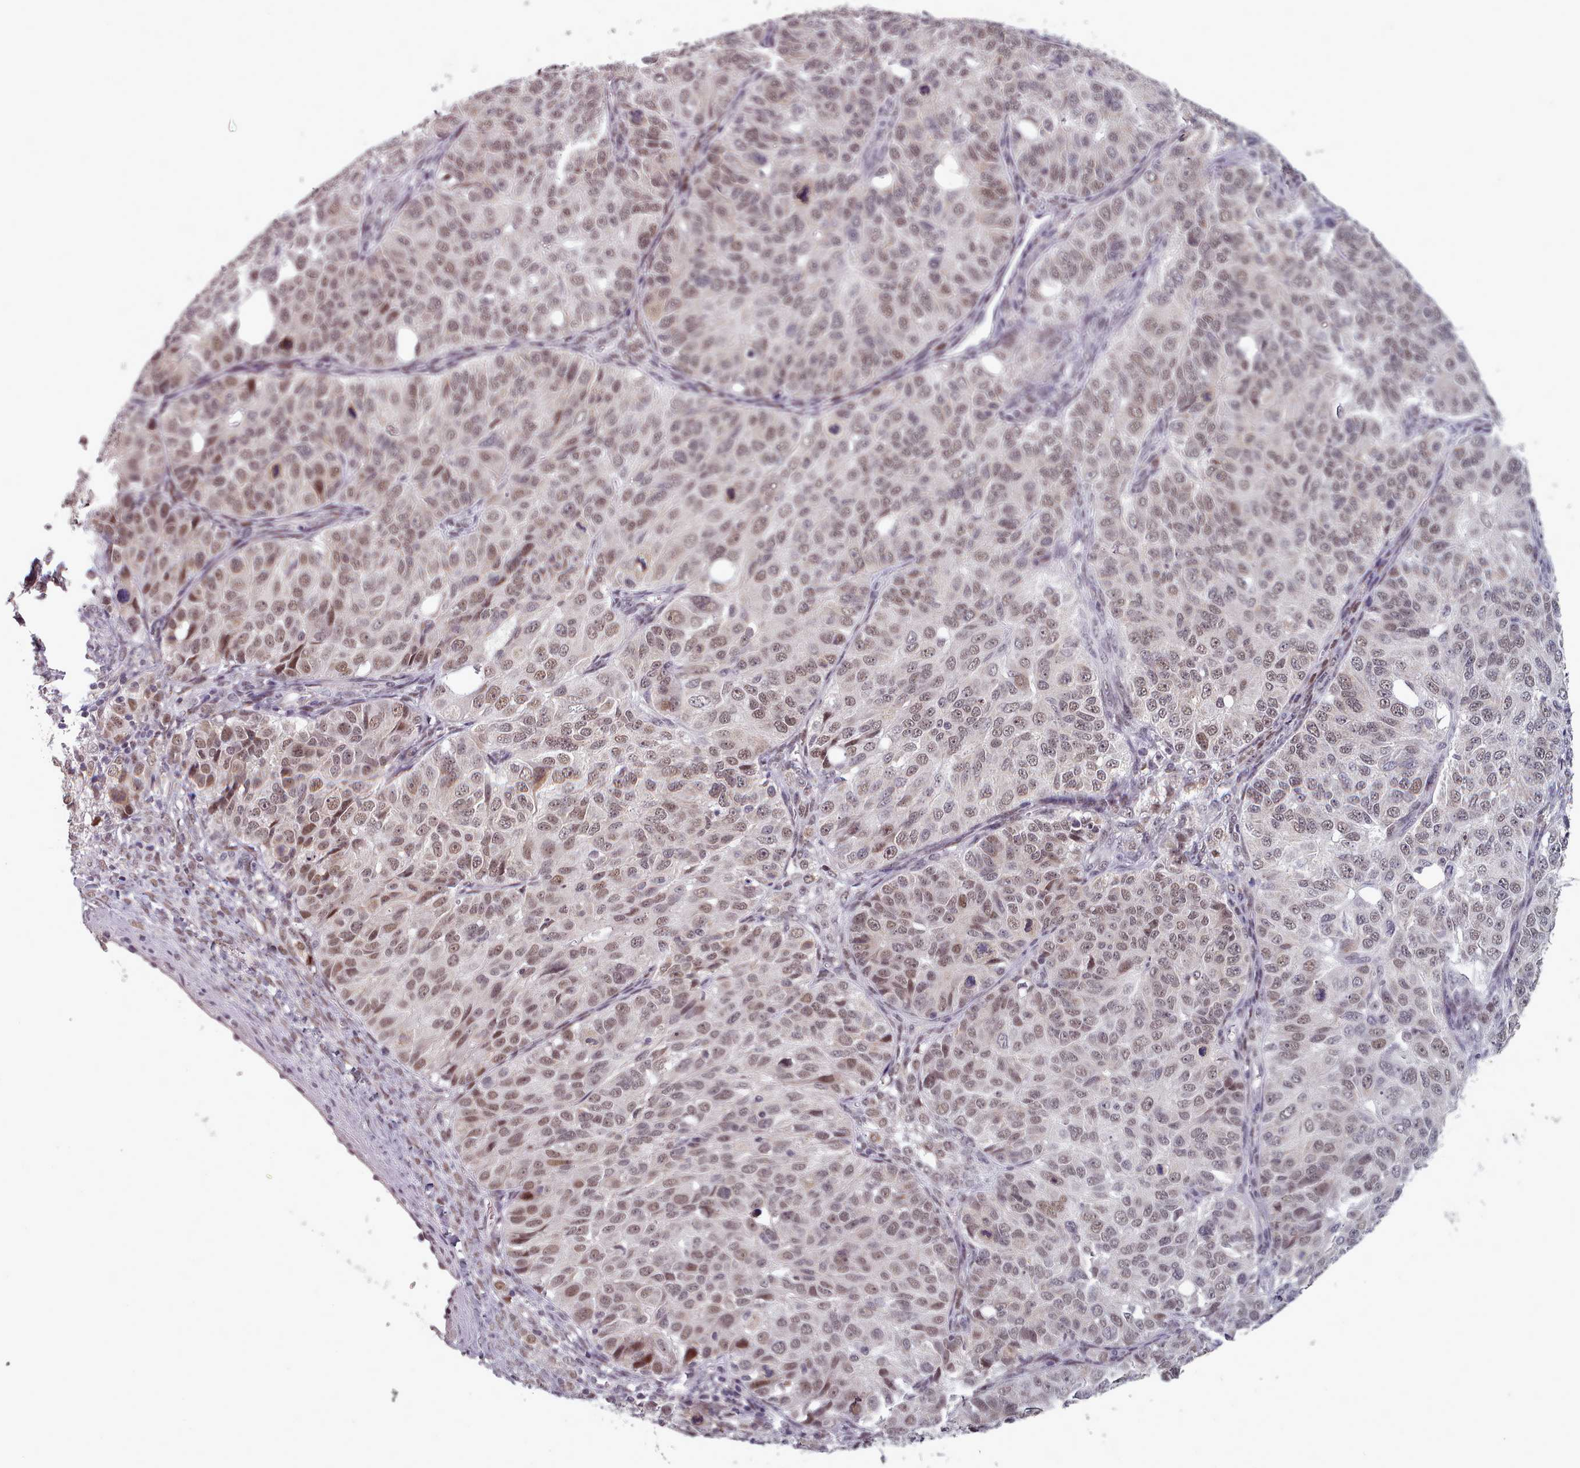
{"staining": {"intensity": "moderate", "quantity": ">75%", "location": "nuclear"}, "tissue": "ovarian cancer", "cell_type": "Tumor cells", "image_type": "cancer", "snomed": [{"axis": "morphology", "description": "Carcinoma, endometroid"}, {"axis": "topography", "description": "Ovary"}], "caption": "This histopathology image displays IHC staining of human endometroid carcinoma (ovarian), with medium moderate nuclear positivity in about >75% of tumor cells.", "gene": "SRSF9", "patient": {"sex": "female", "age": 51}}